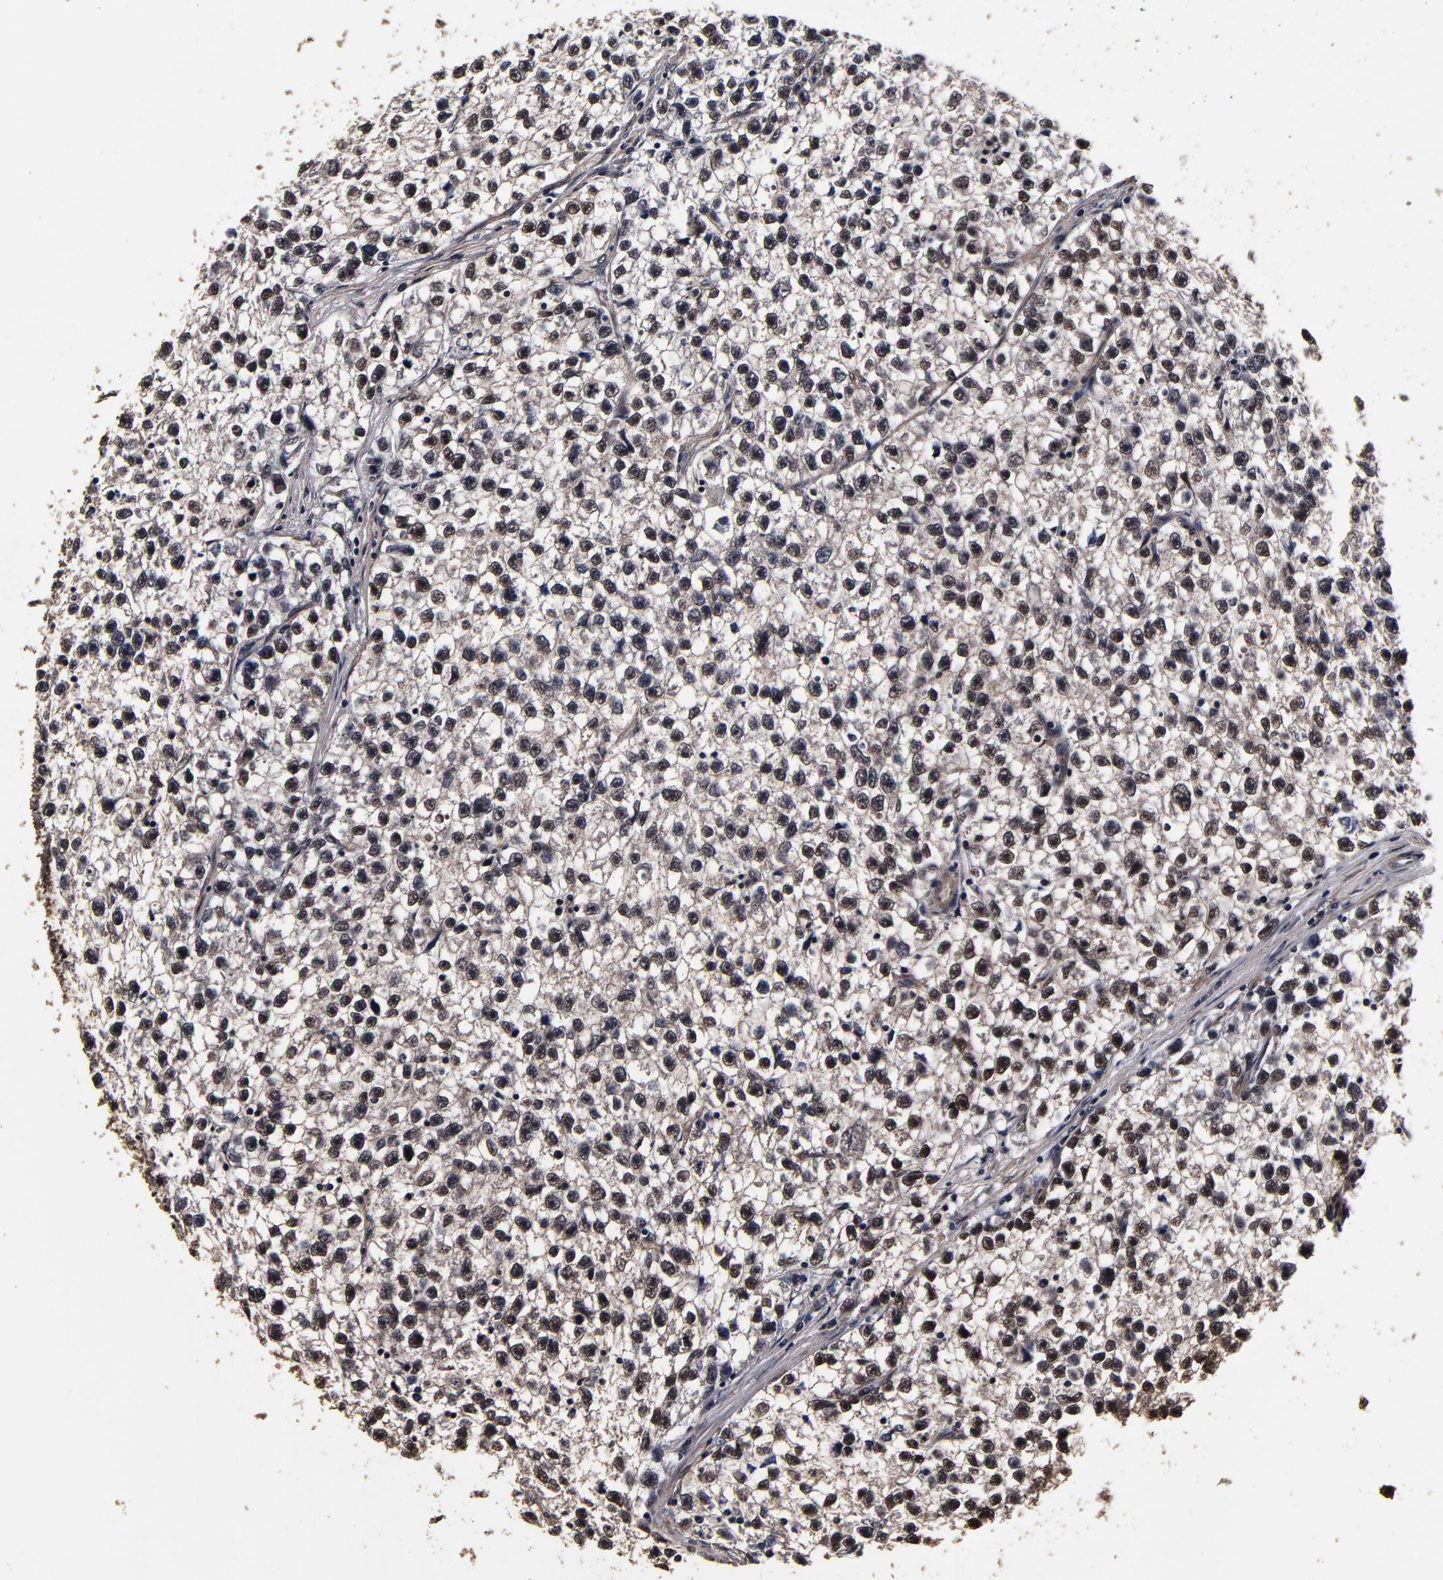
{"staining": {"intensity": "moderate", "quantity": ">75%", "location": "cytoplasmic/membranous,nuclear"}, "tissue": "testis cancer", "cell_type": "Tumor cells", "image_type": "cancer", "snomed": [{"axis": "morphology", "description": "Seminoma, NOS"}, {"axis": "morphology", "description": "Carcinoma, Embryonal, NOS"}, {"axis": "topography", "description": "Testis"}], "caption": "Tumor cells exhibit medium levels of moderate cytoplasmic/membranous and nuclear expression in about >75% of cells in testis seminoma.", "gene": "MMP15", "patient": {"sex": "male", "age": 30}}